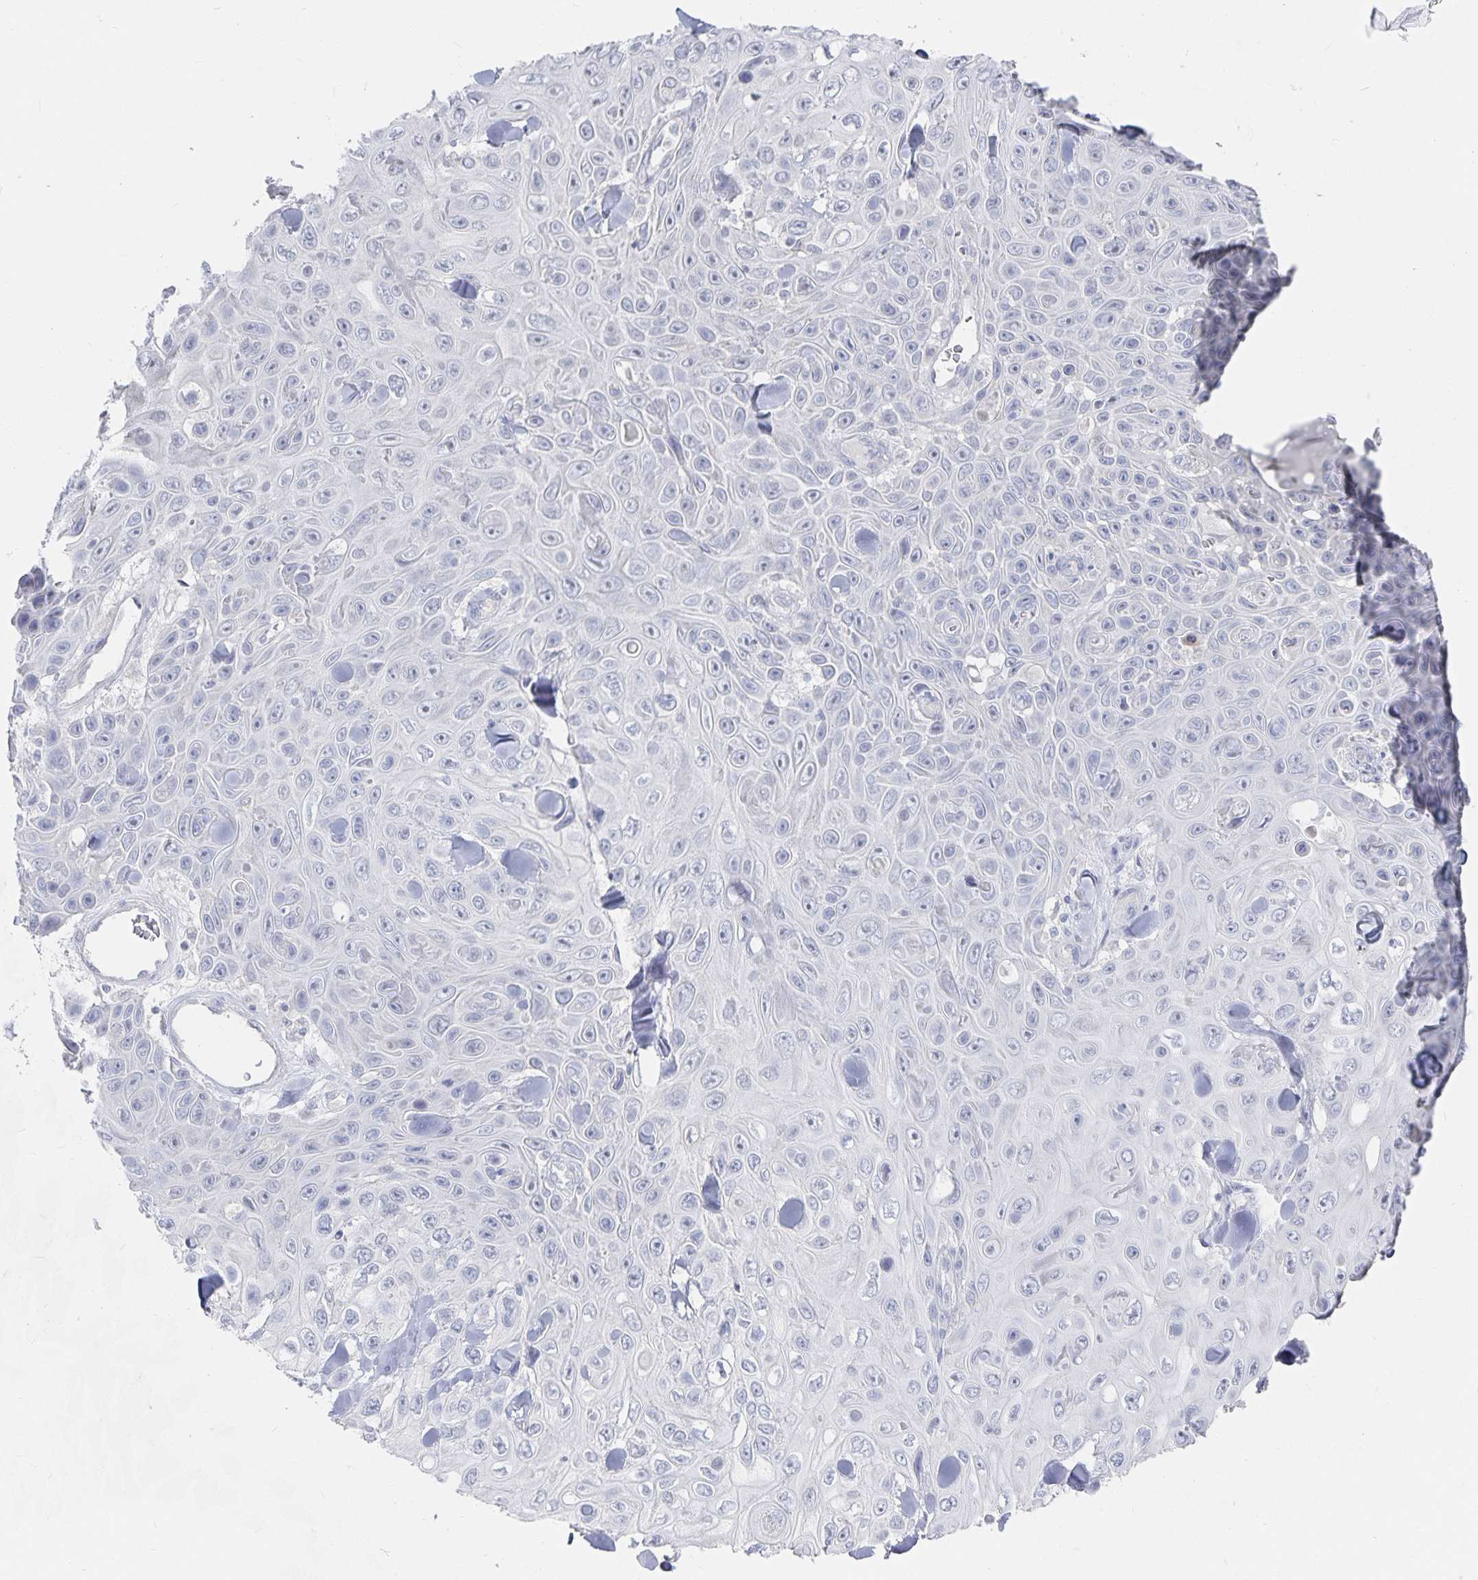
{"staining": {"intensity": "negative", "quantity": "none", "location": "none"}, "tissue": "skin cancer", "cell_type": "Tumor cells", "image_type": "cancer", "snomed": [{"axis": "morphology", "description": "Squamous cell carcinoma, NOS"}, {"axis": "topography", "description": "Skin"}], "caption": "A histopathology image of human skin cancer is negative for staining in tumor cells. (IHC, brightfield microscopy, high magnification).", "gene": "DNAH9", "patient": {"sex": "male", "age": 82}}